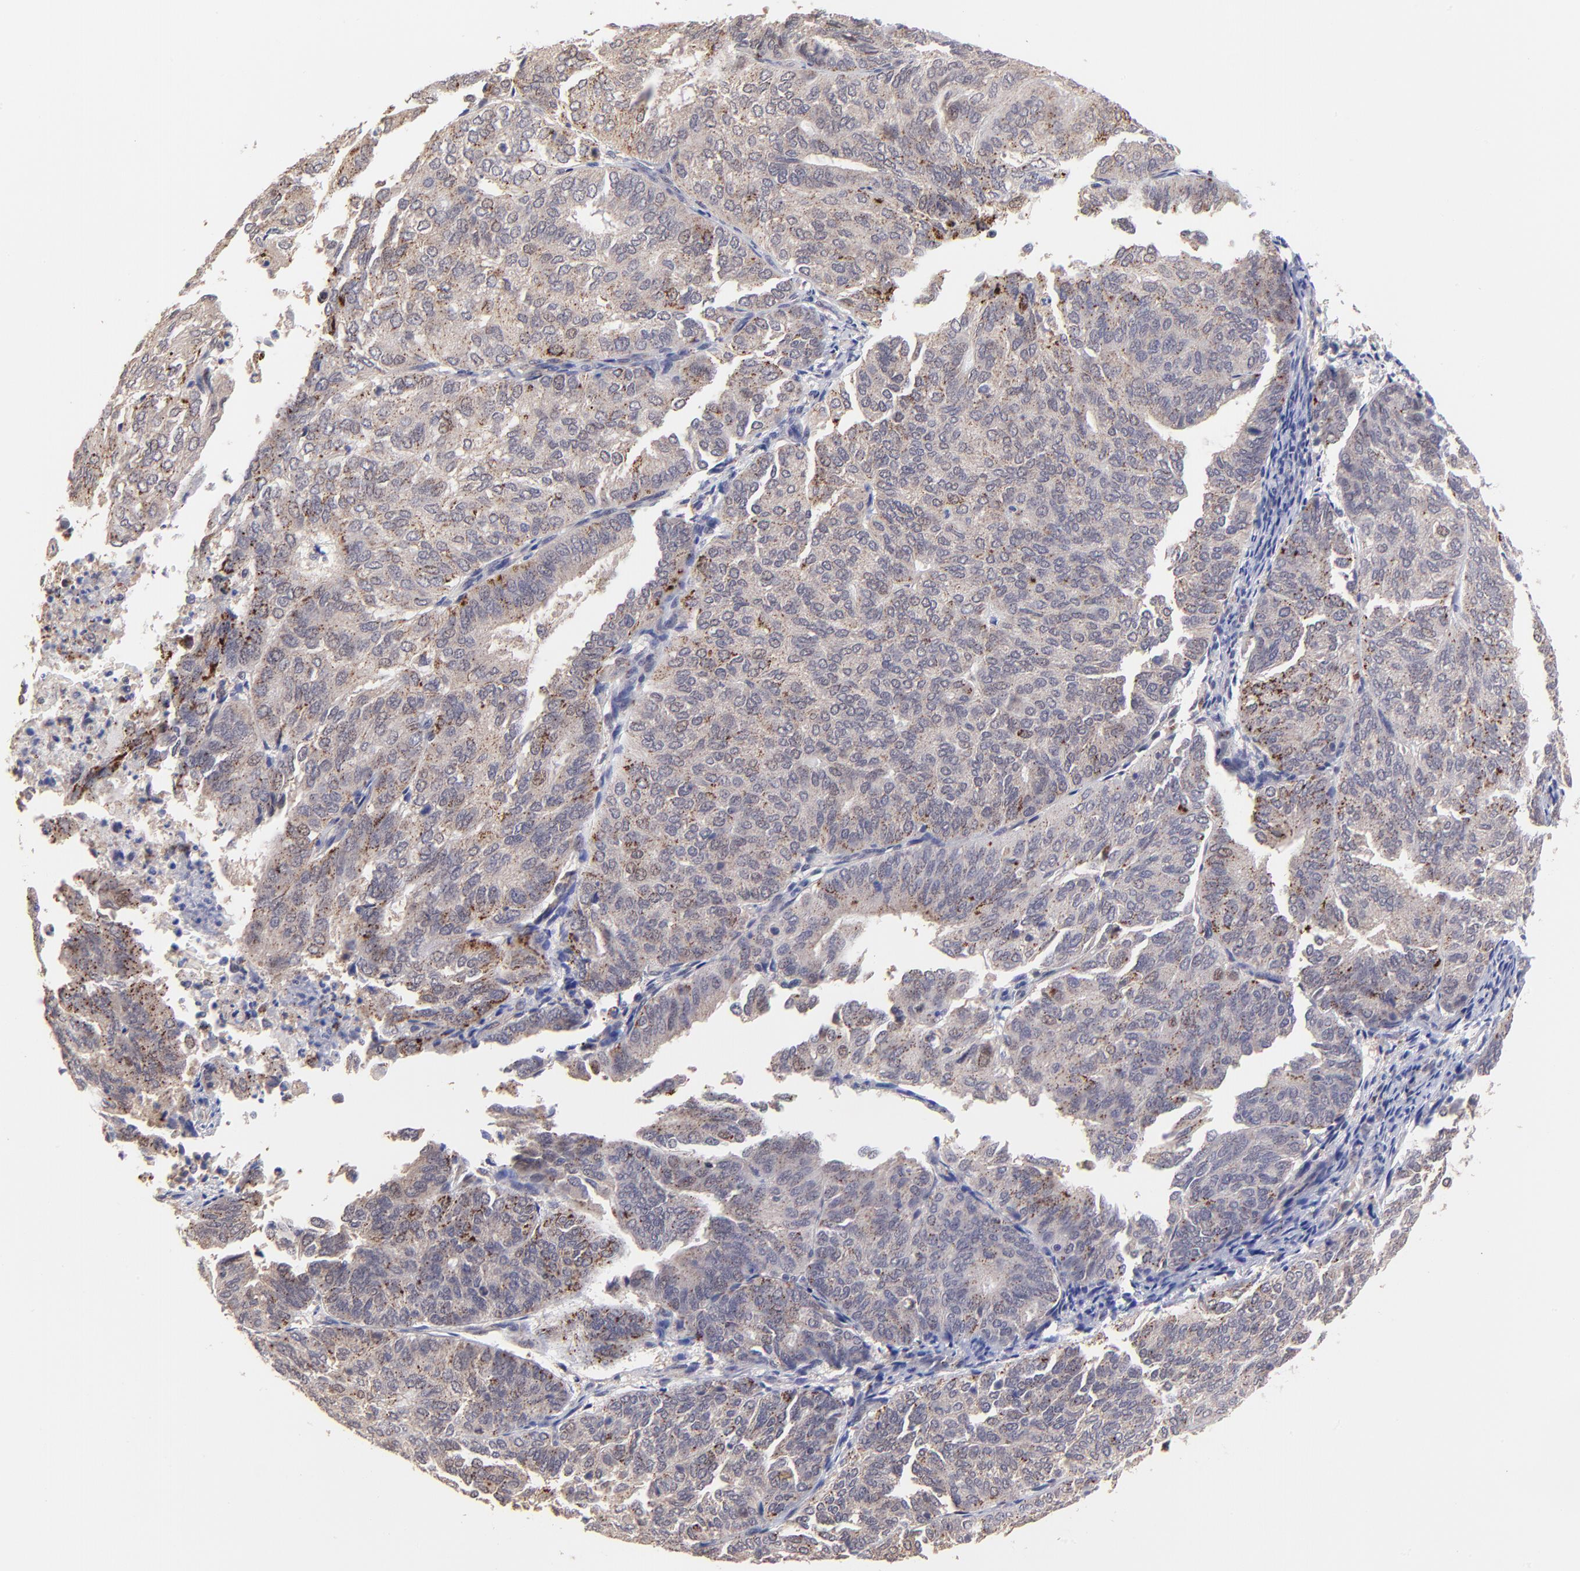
{"staining": {"intensity": "moderate", "quantity": ">75%", "location": "cytoplasmic/membranous"}, "tissue": "endometrial cancer", "cell_type": "Tumor cells", "image_type": "cancer", "snomed": [{"axis": "morphology", "description": "Adenocarcinoma, NOS"}, {"axis": "topography", "description": "Endometrium"}], "caption": "Brown immunohistochemical staining in endometrial adenocarcinoma demonstrates moderate cytoplasmic/membranous expression in approximately >75% of tumor cells.", "gene": "ZNF747", "patient": {"sex": "female", "age": 59}}